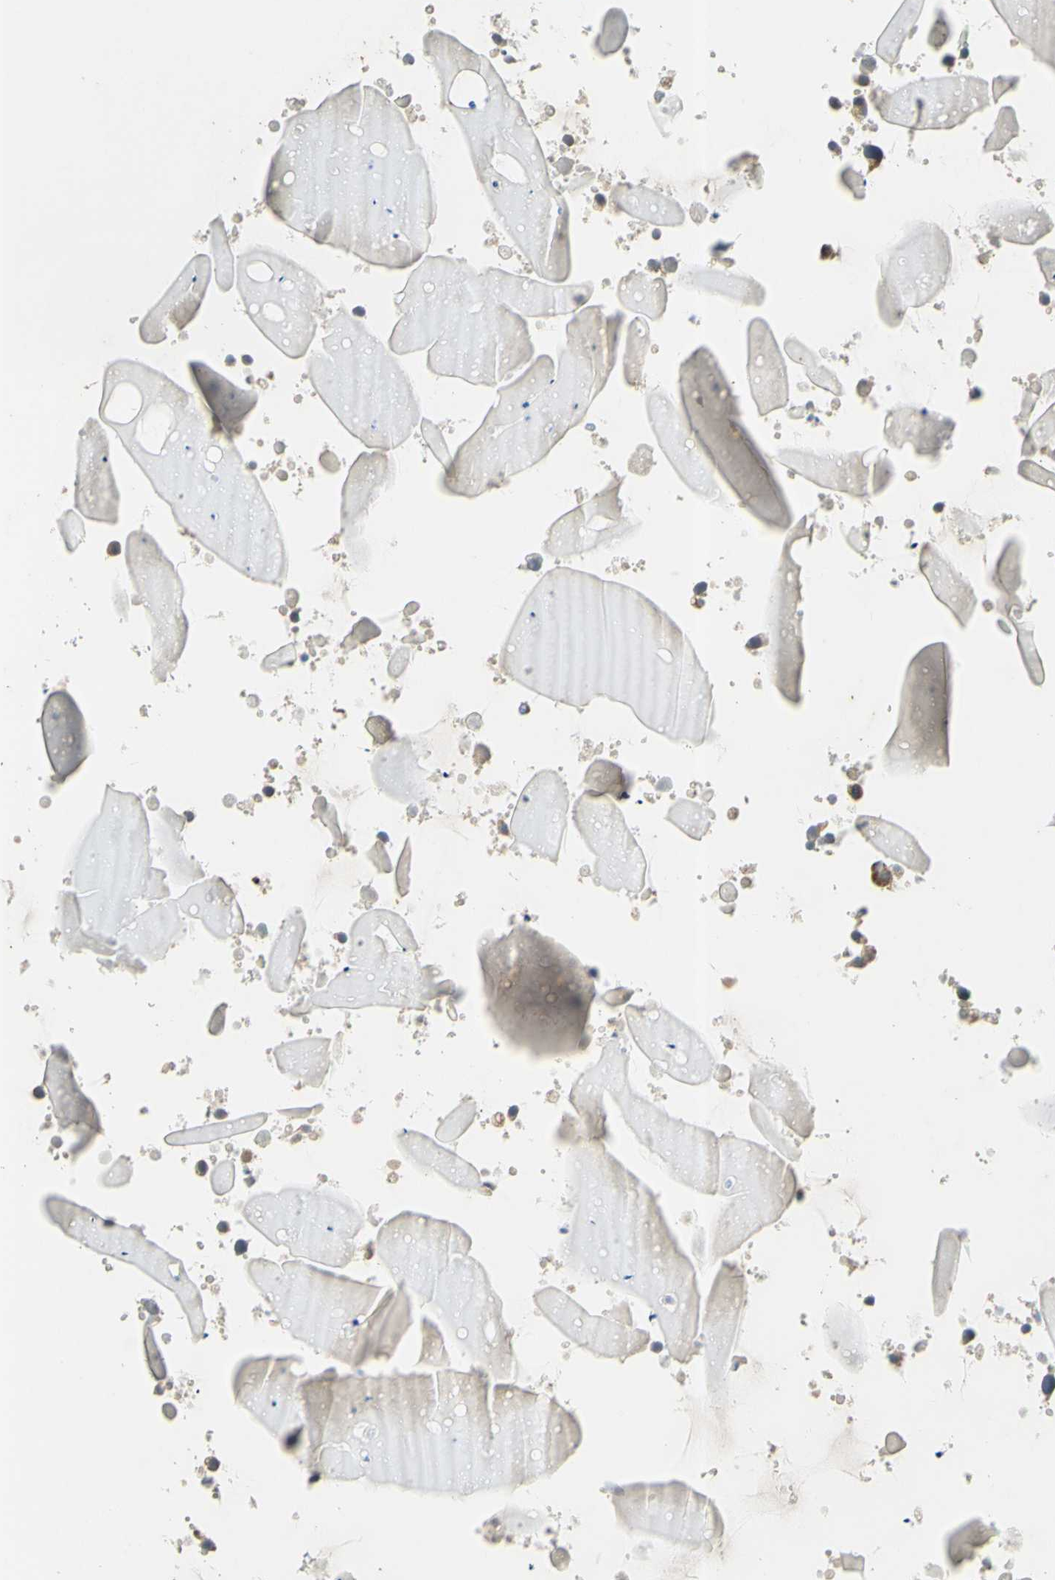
{"staining": {"intensity": "moderate", "quantity": "25%-75%", "location": "cytoplasmic/membranous"}, "tissue": "seminal vesicle", "cell_type": "Glandular cells", "image_type": "normal", "snomed": [{"axis": "morphology", "description": "Normal tissue, NOS"}, {"axis": "topography", "description": "Seminal veicle"}], "caption": "The micrograph displays staining of benign seminal vesicle, revealing moderate cytoplasmic/membranous protein staining (brown color) within glandular cells. Nuclei are stained in blue.", "gene": "GATA1", "patient": {"sex": "male", "age": 46}}